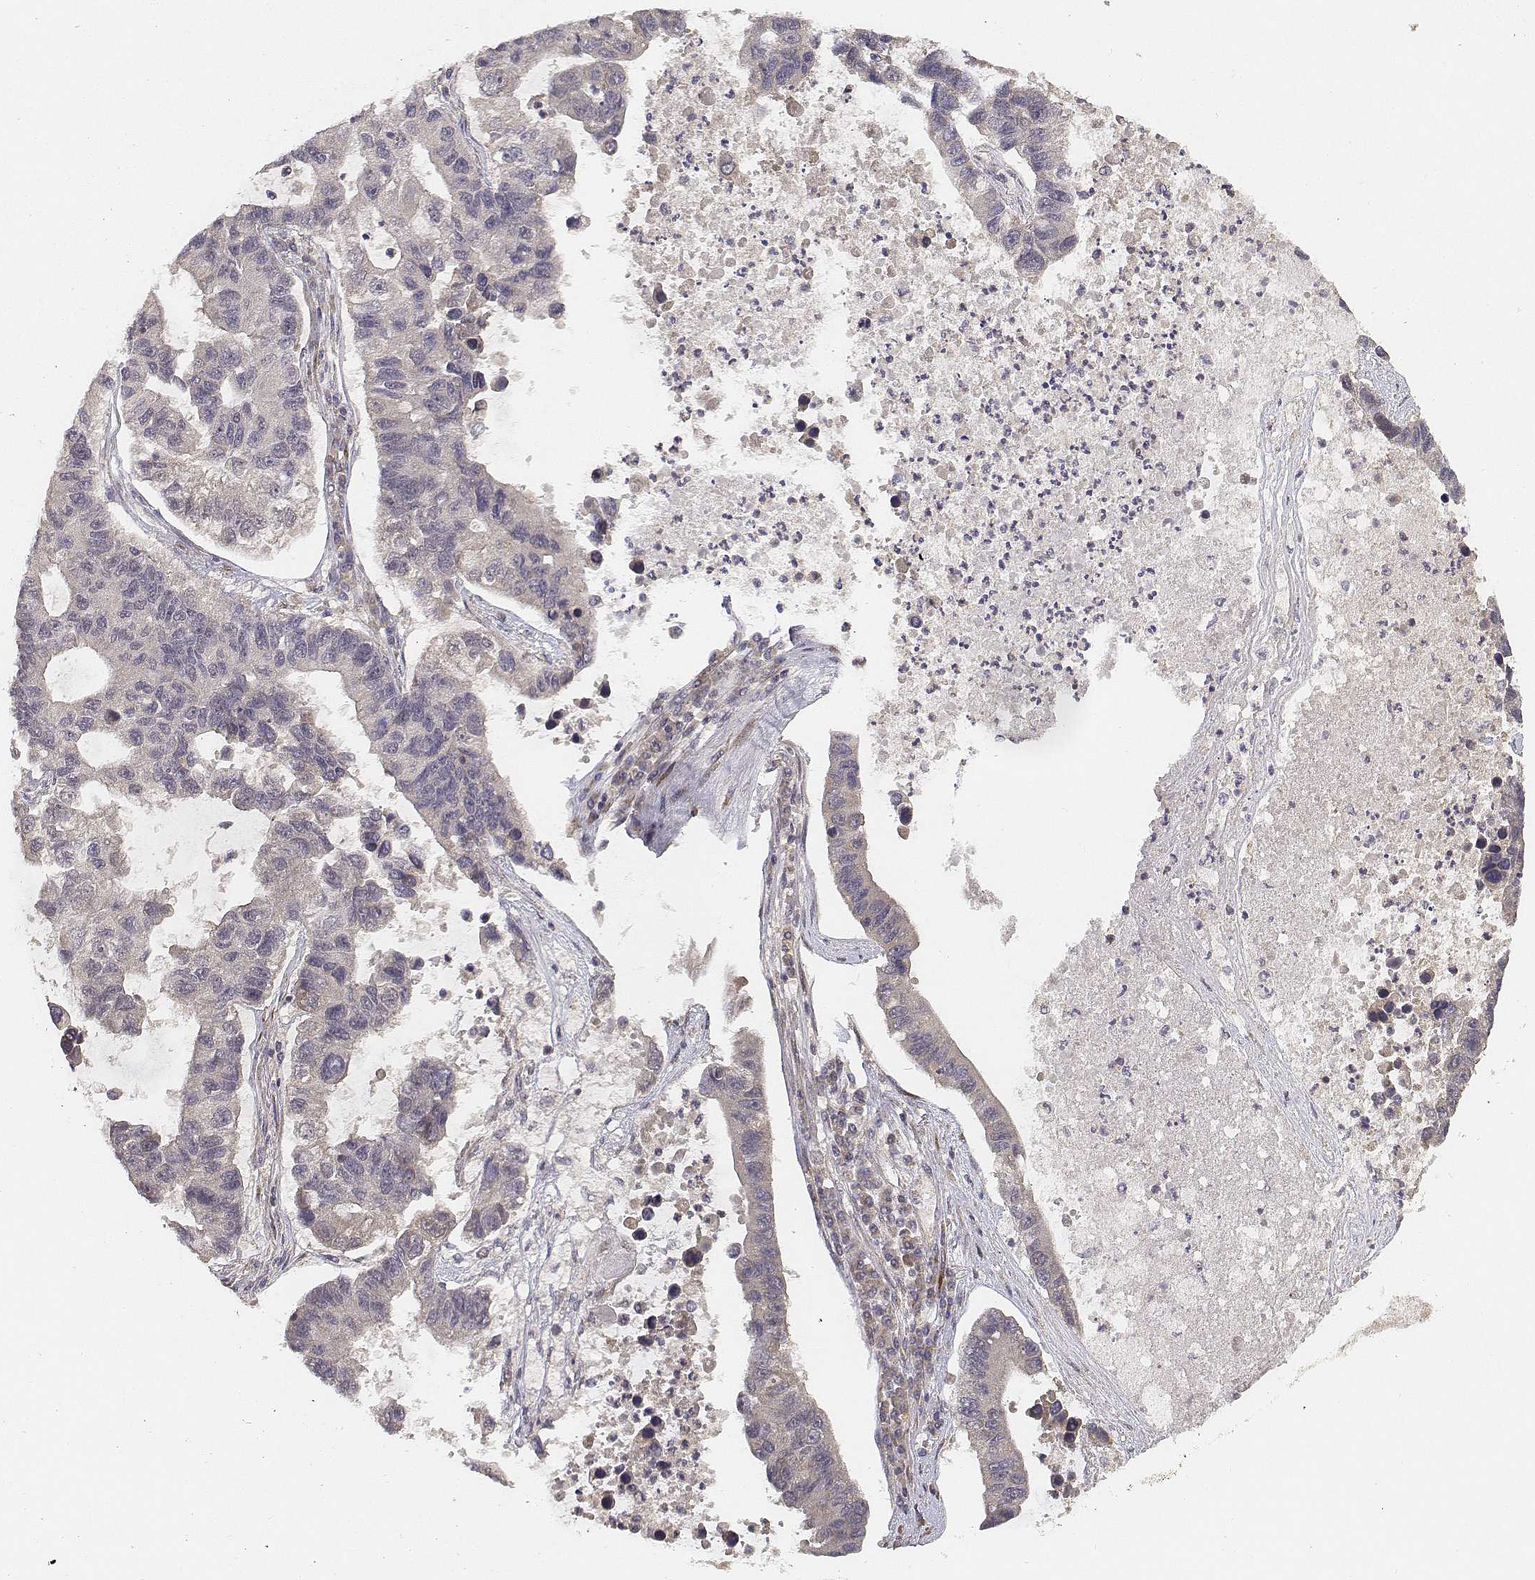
{"staining": {"intensity": "negative", "quantity": "none", "location": "none"}, "tissue": "lung cancer", "cell_type": "Tumor cells", "image_type": "cancer", "snomed": [{"axis": "morphology", "description": "Adenocarcinoma, NOS"}, {"axis": "topography", "description": "Bronchus"}, {"axis": "topography", "description": "Lung"}], "caption": "DAB immunohistochemical staining of lung cancer shows no significant expression in tumor cells. (DAB IHC with hematoxylin counter stain).", "gene": "FBXO21", "patient": {"sex": "female", "age": 51}}